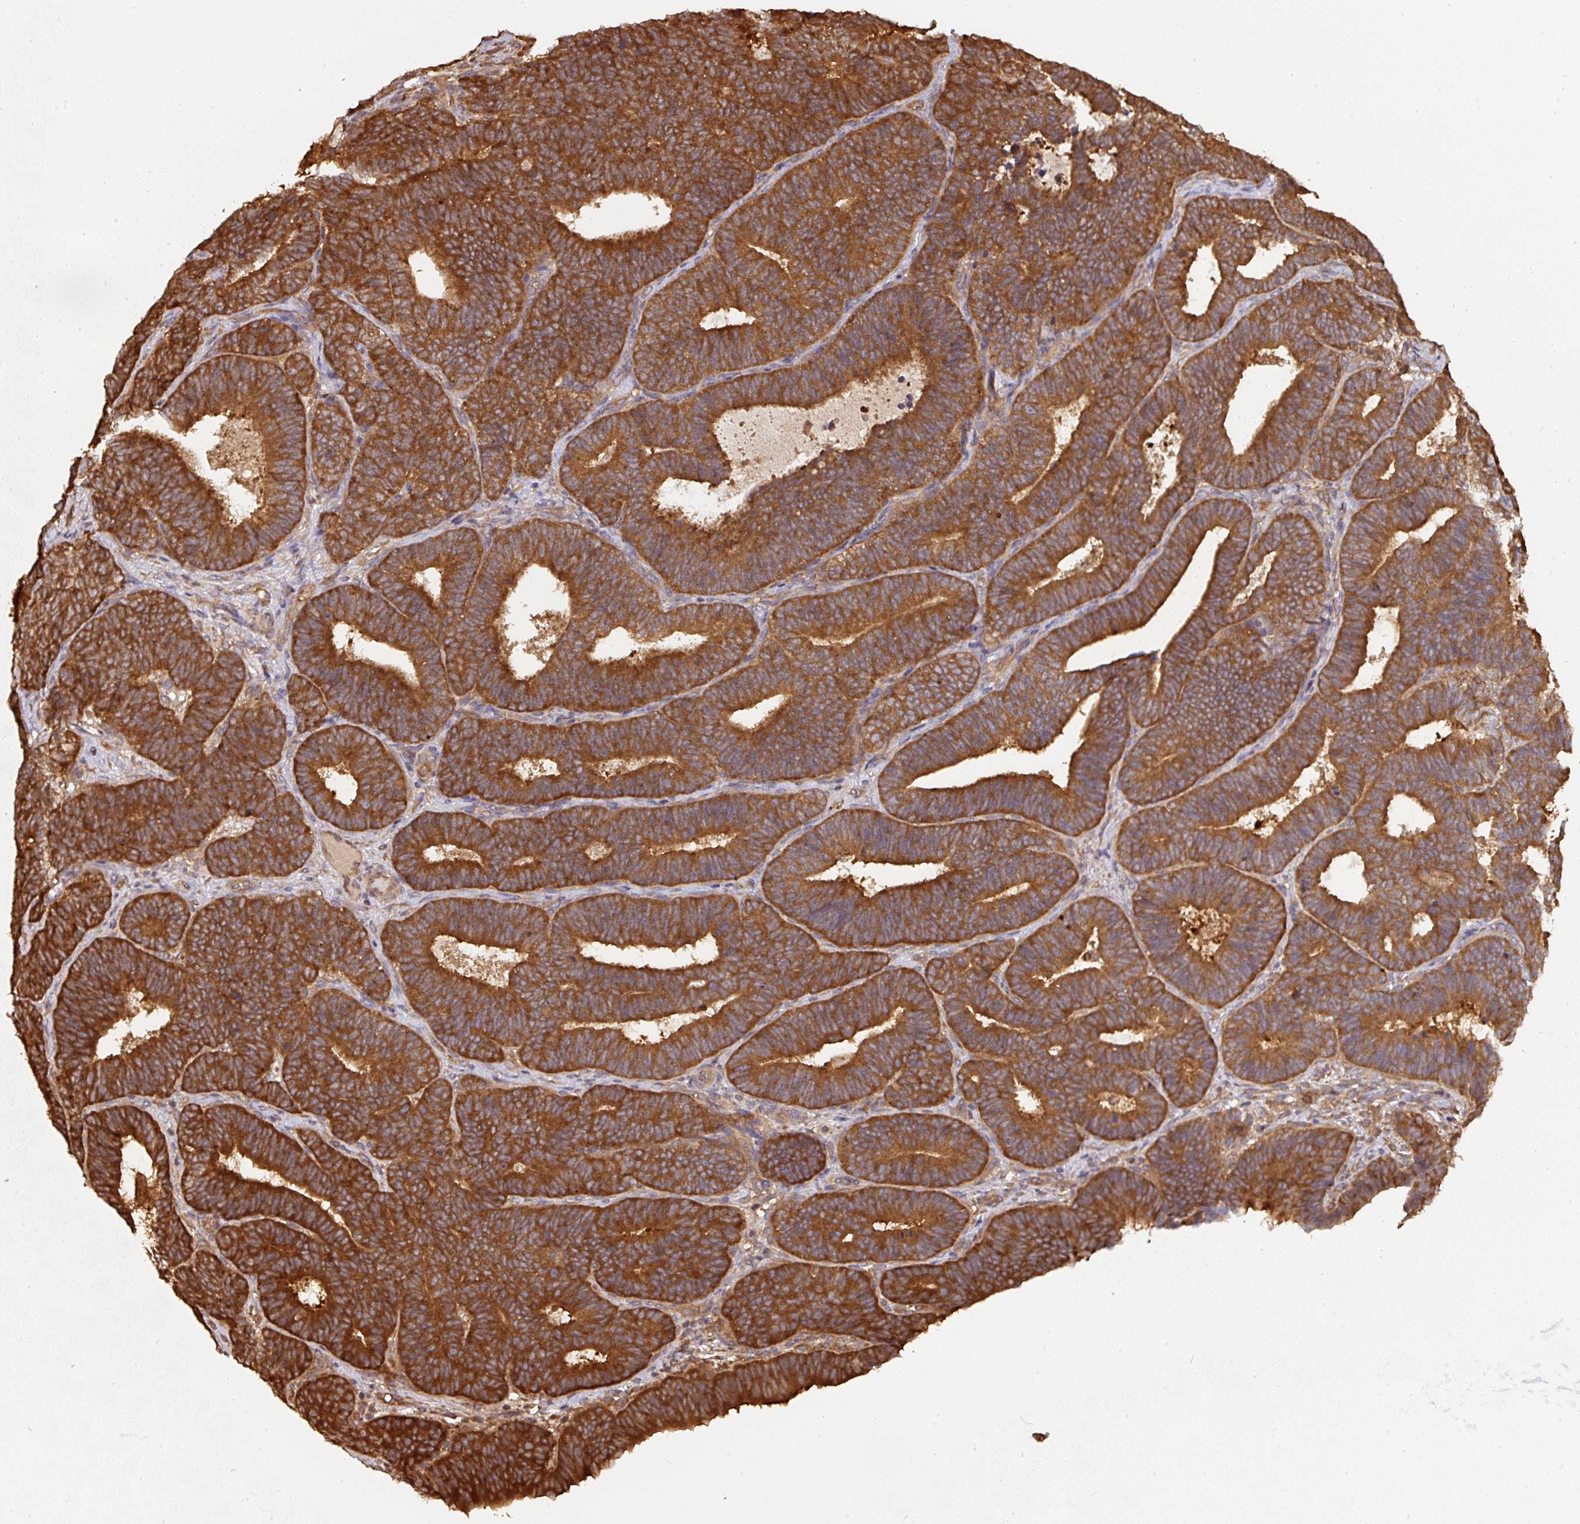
{"staining": {"intensity": "strong", "quantity": ">75%", "location": "cytoplasmic/membranous"}, "tissue": "endometrial cancer", "cell_type": "Tumor cells", "image_type": "cancer", "snomed": [{"axis": "morphology", "description": "Adenocarcinoma, NOS"}, {"axis": "topography", "description": "Endometrium"}], "caption": "Immunohistochemistry (IHC) (DAB) staining of human endometrial cancer demonstrates strong cytoplasmic/membranous protein positivity in approximately >75% of tumor cells.", "gene": "ST13", "patient": {"sex": "female", "age": 70}}